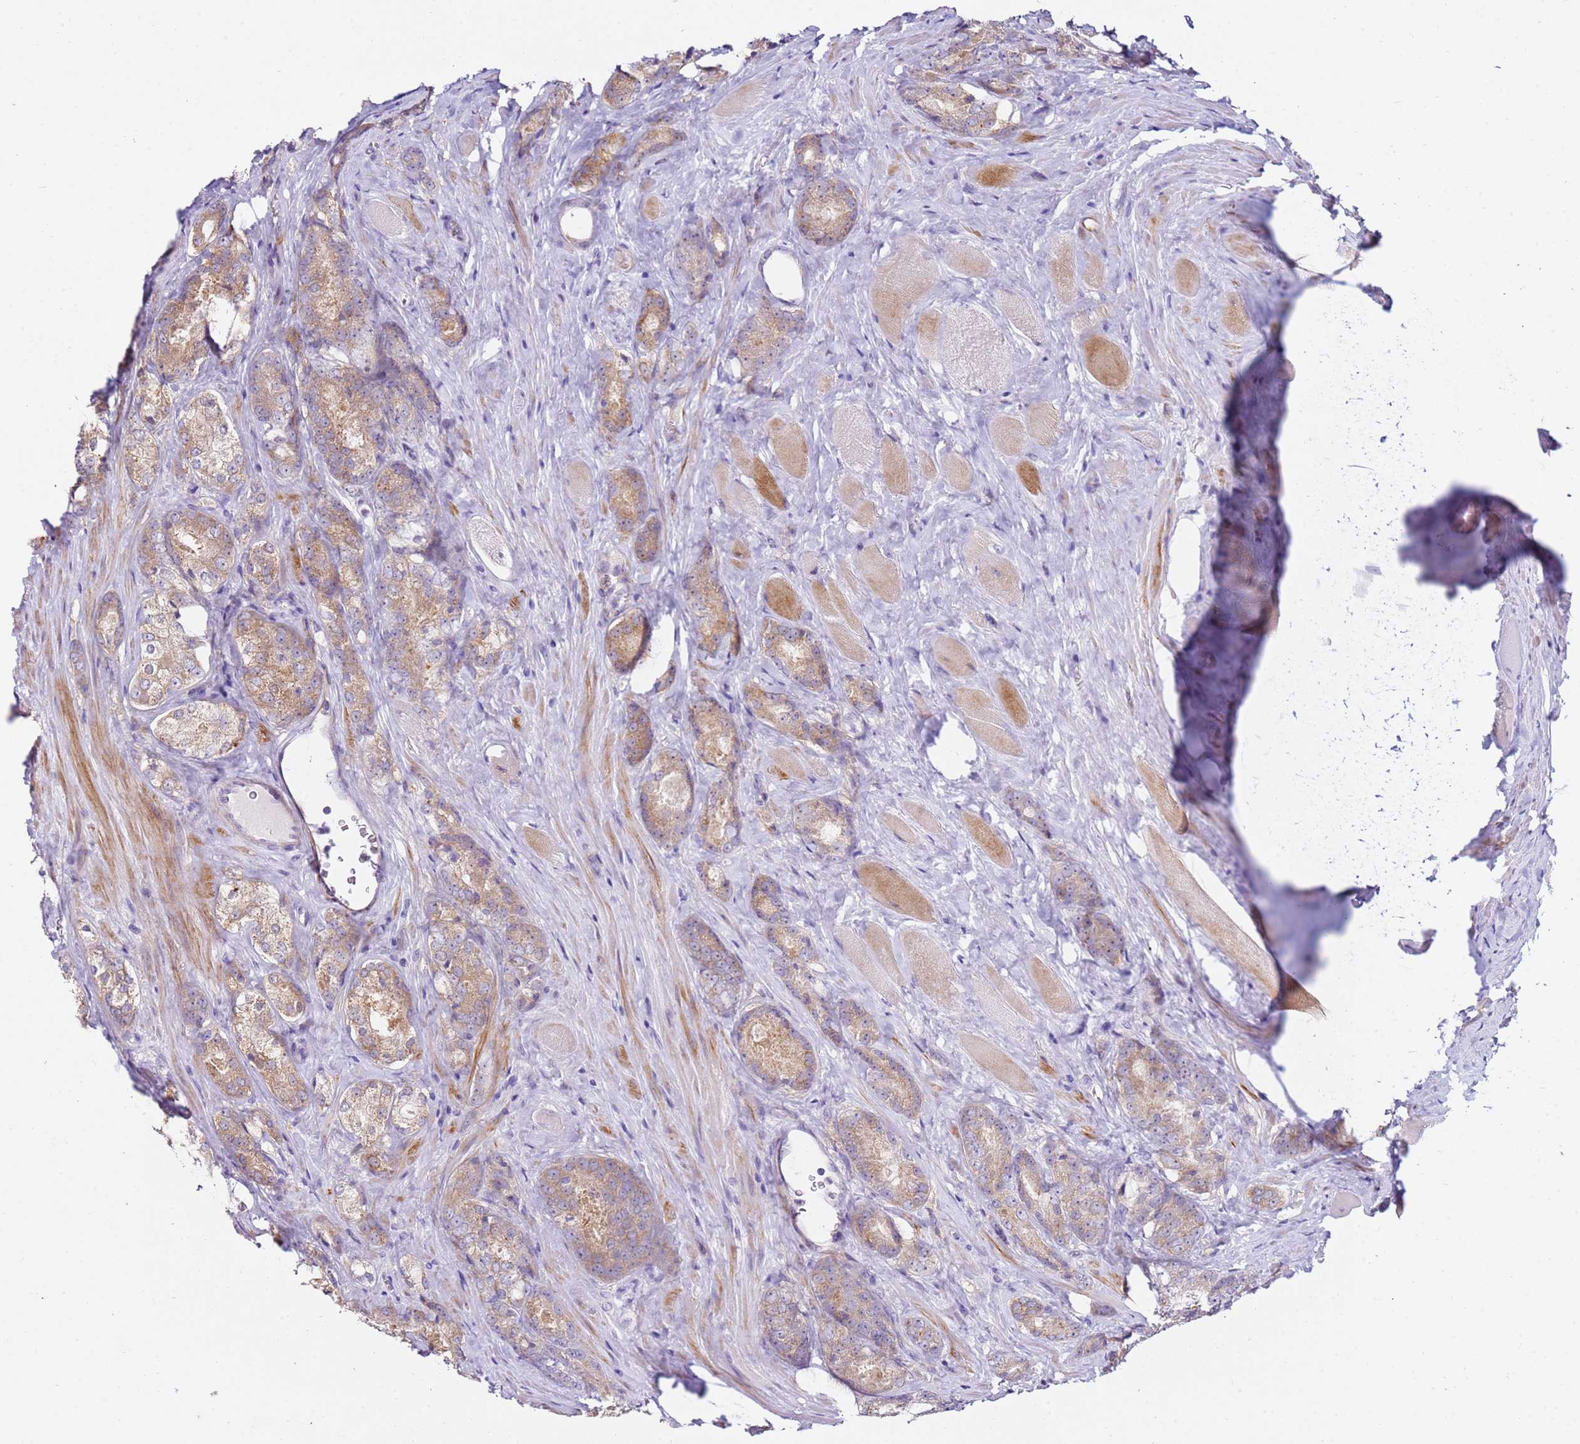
{"staining": {"intensity": "moderate", "quantity": ">75%", "location": "cytoplasmic/membranous"}, "tissue": "prostate cancer", "cell_type": "Tumor cells", "image_type": "cancer", "snomed": [{"axis": "morphology", "description": "Adenocarcinoma, Low grade"}, {"axis": "topography", "description": "Prostate"}], "caption": "Immunohistochemical staining of prostate adenocarcinoma (low-grade) exhibits medium levels of moderate cytoplasmic/membranous protein expression in about >75% of tumor cells.", "gene": "HGD", "patient": {"sex": "male", "age": 68}}